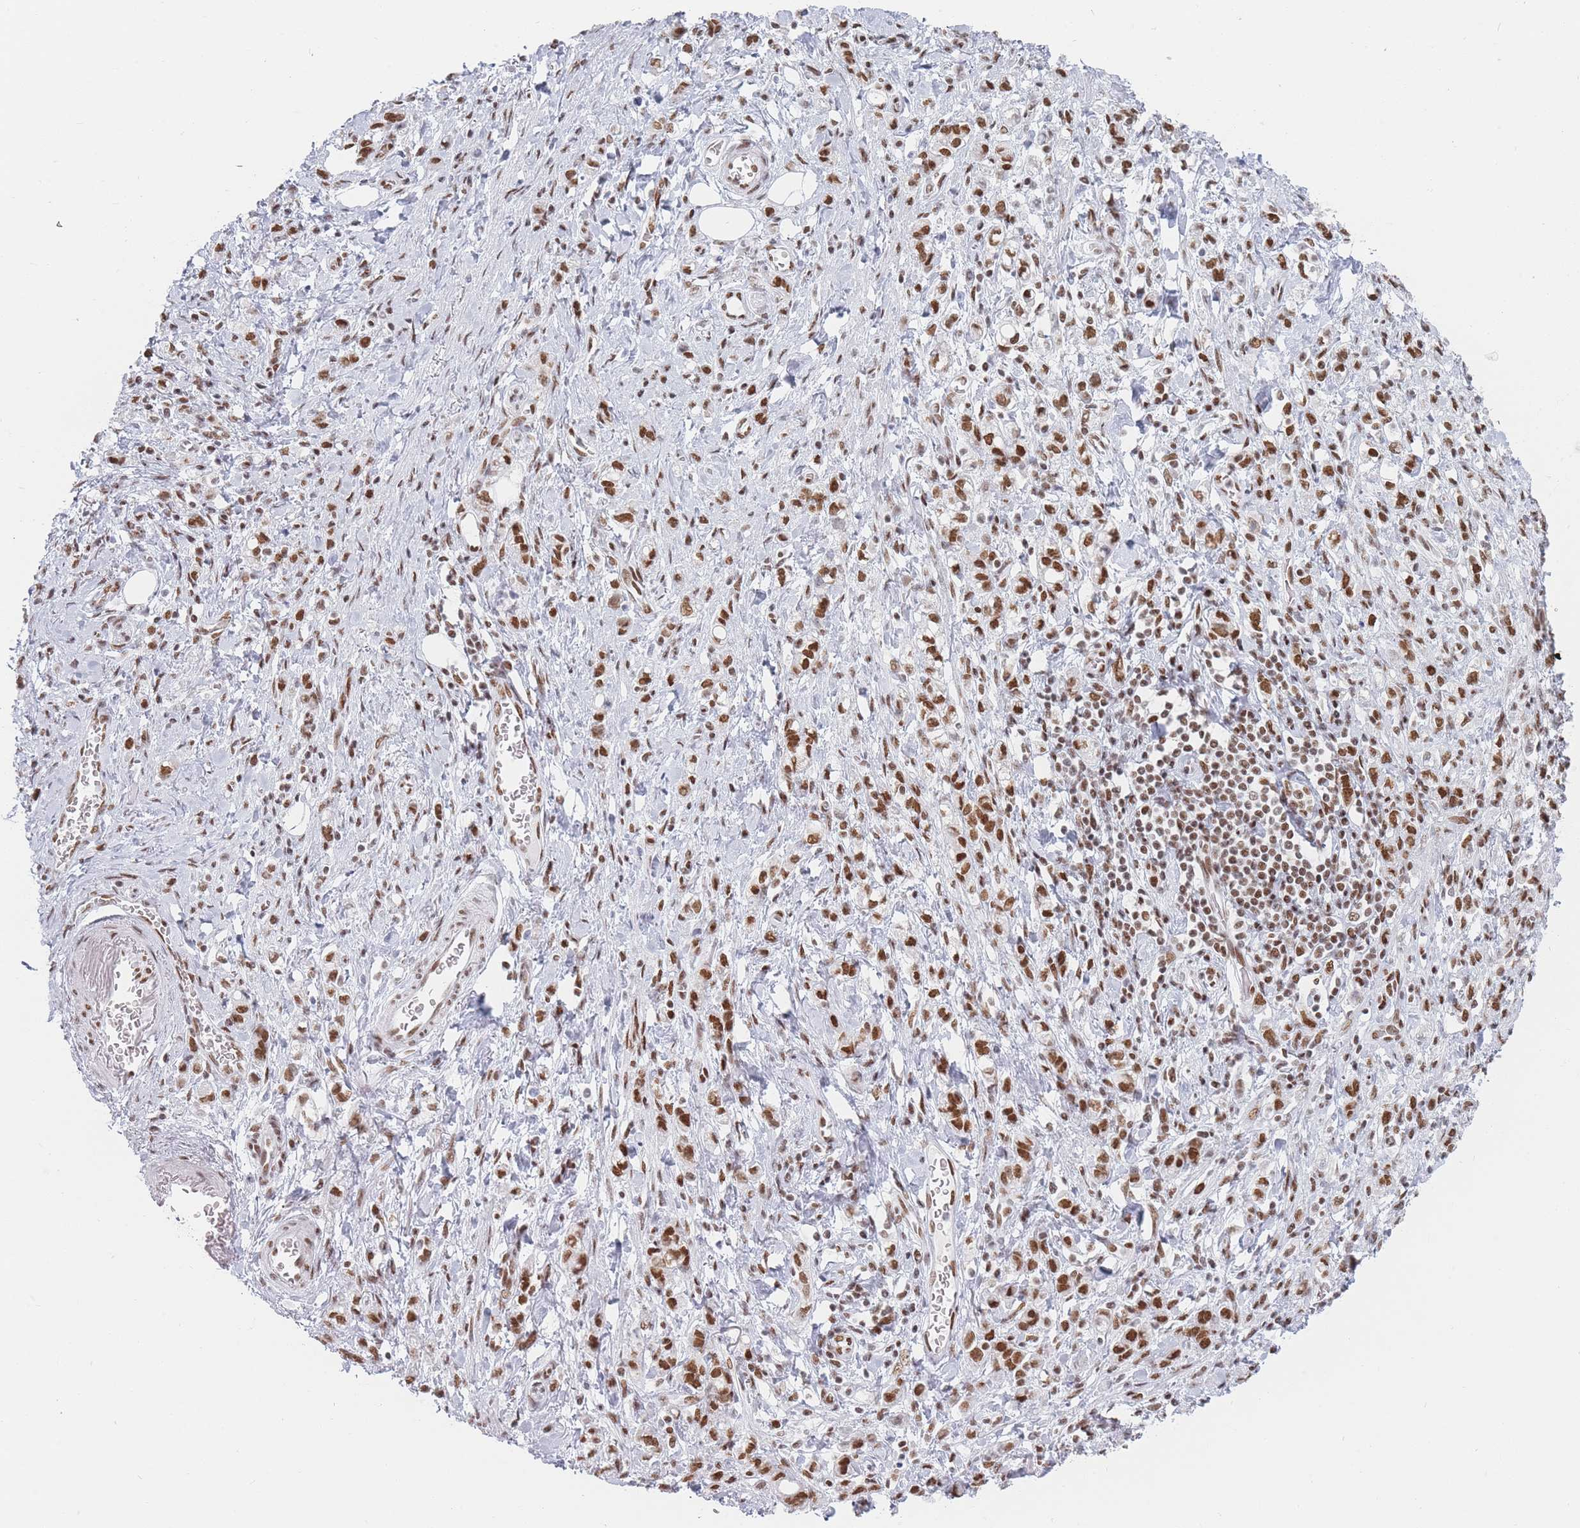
{"staining": {"intensity": "moderate", "quantity": ">75%", "location": "nuclear"}, "tissue": "stomach cancer", "cell_type": "Tumor cells", "image_type": "cancer", "snomed": [{"axis": "morphology", "description": "Adenocarcinoma, NOS"}, {"axis": "topography", "description": "Stomach"}], "caption": "Immunohistochemical staining of stomach adenocarcinoma shows medium levels of moderate nuclear positivity in approximately >75% of tumor cells.", "gene": "SAFB2", "patient": {"sex": "male", "age": 77}}